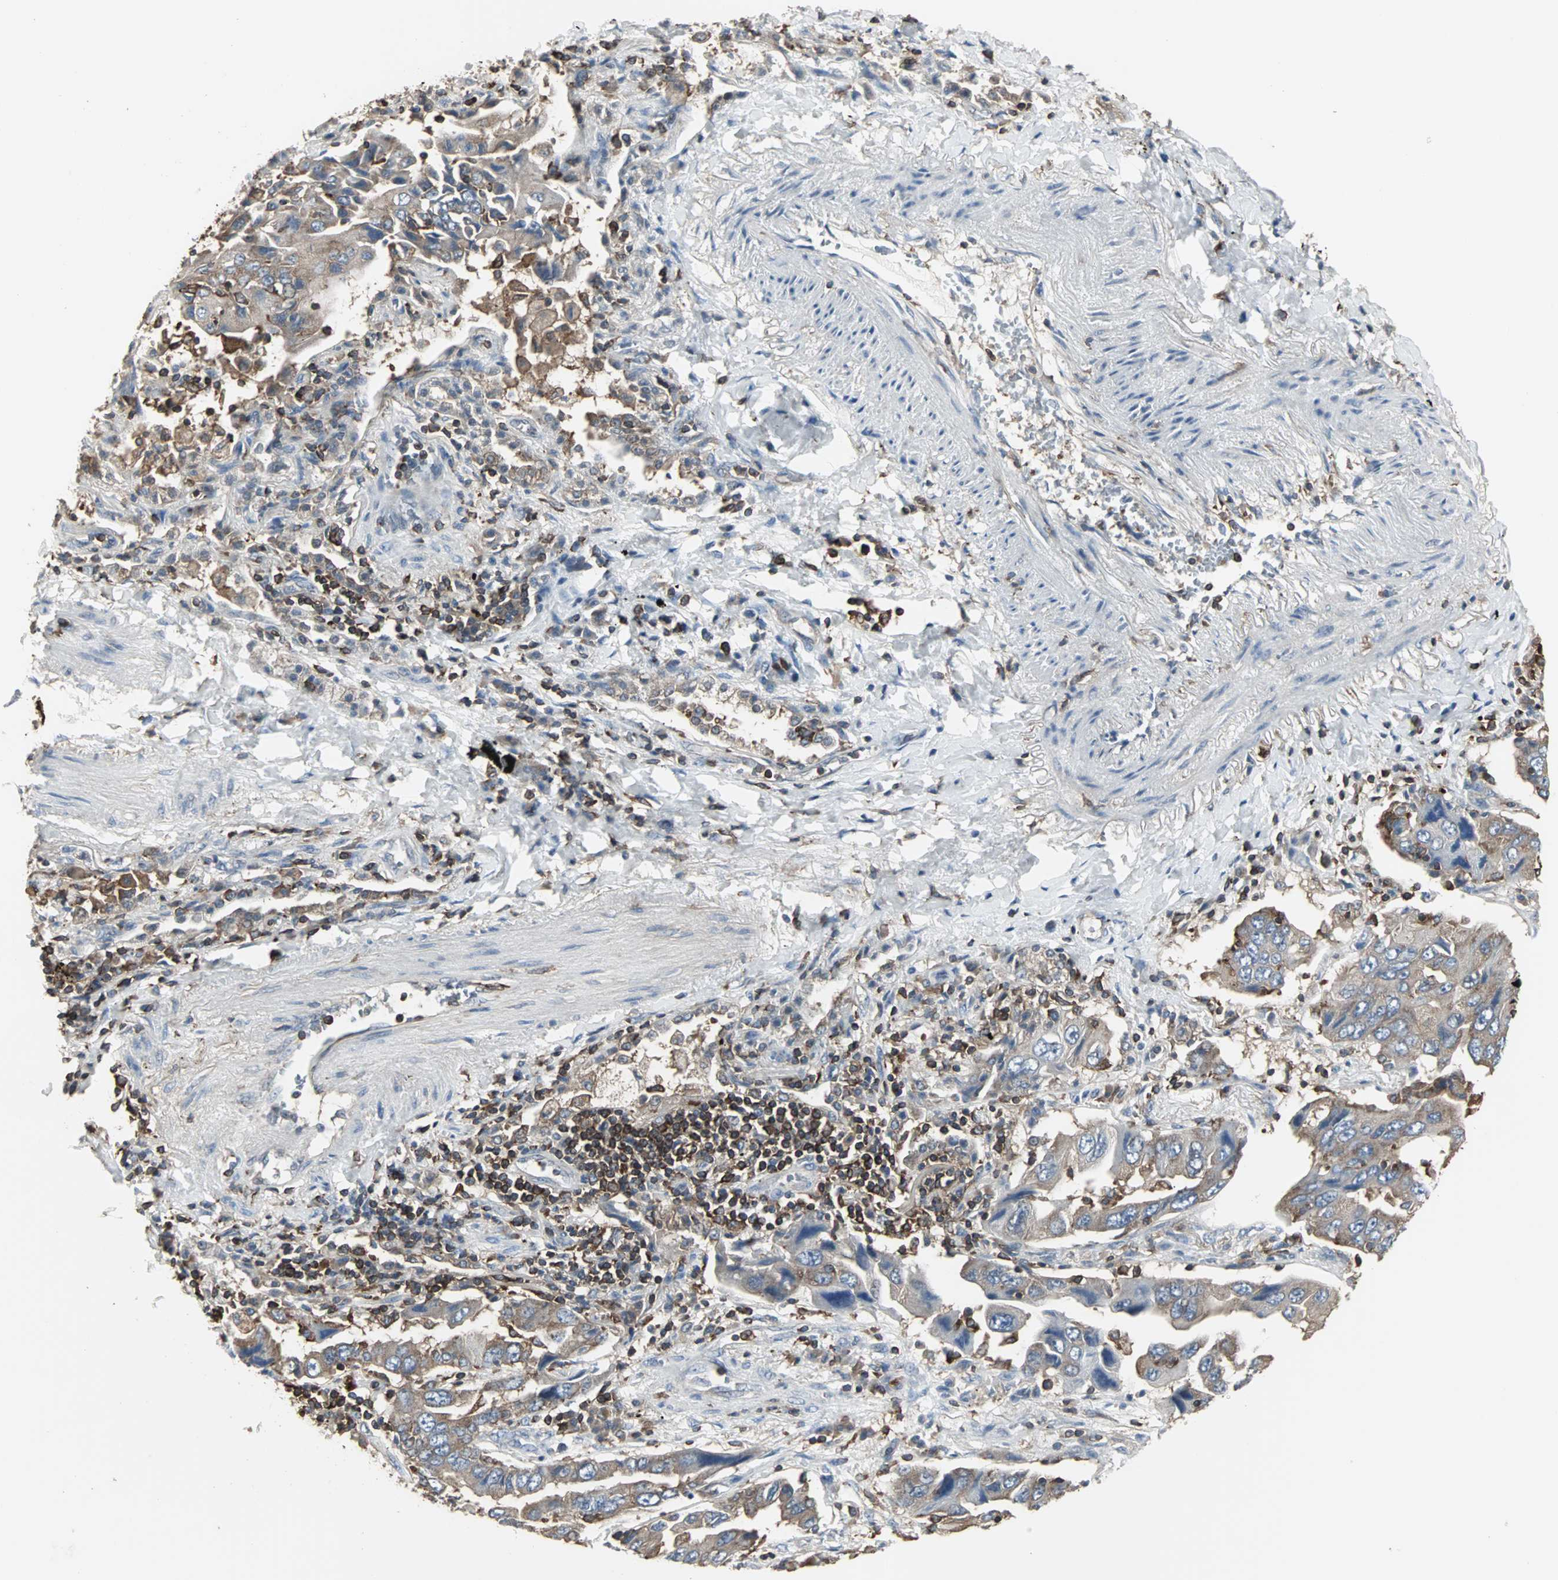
{"staining": {"intensity": "moderate", "quantity": ">75%", "location": "cytoplasmic/membranous"}, "tissue": "lung cancer", "cell_type": "Tumor cells", "image_type": "cancer", "snomed": [{"axis": "morphology", "description": "Adenocarcinoma, NOS"}, {"axis": "topography", "description": "Lung"}], "caption": "IHC staining of adenocarcinoma (lung), which reveals medium levels of moderate cytoplasmic/membranous expression in approximately >75% of tumor cells indicating moderate cytoplasmic/membranous protein expression. The staining was performed using DAB (brown) for protein detection and nuclei were counterstained in hematoxylin (blue).", "gene": "LRRFIP1", "patient": {"sex": "female", "age": 65}}